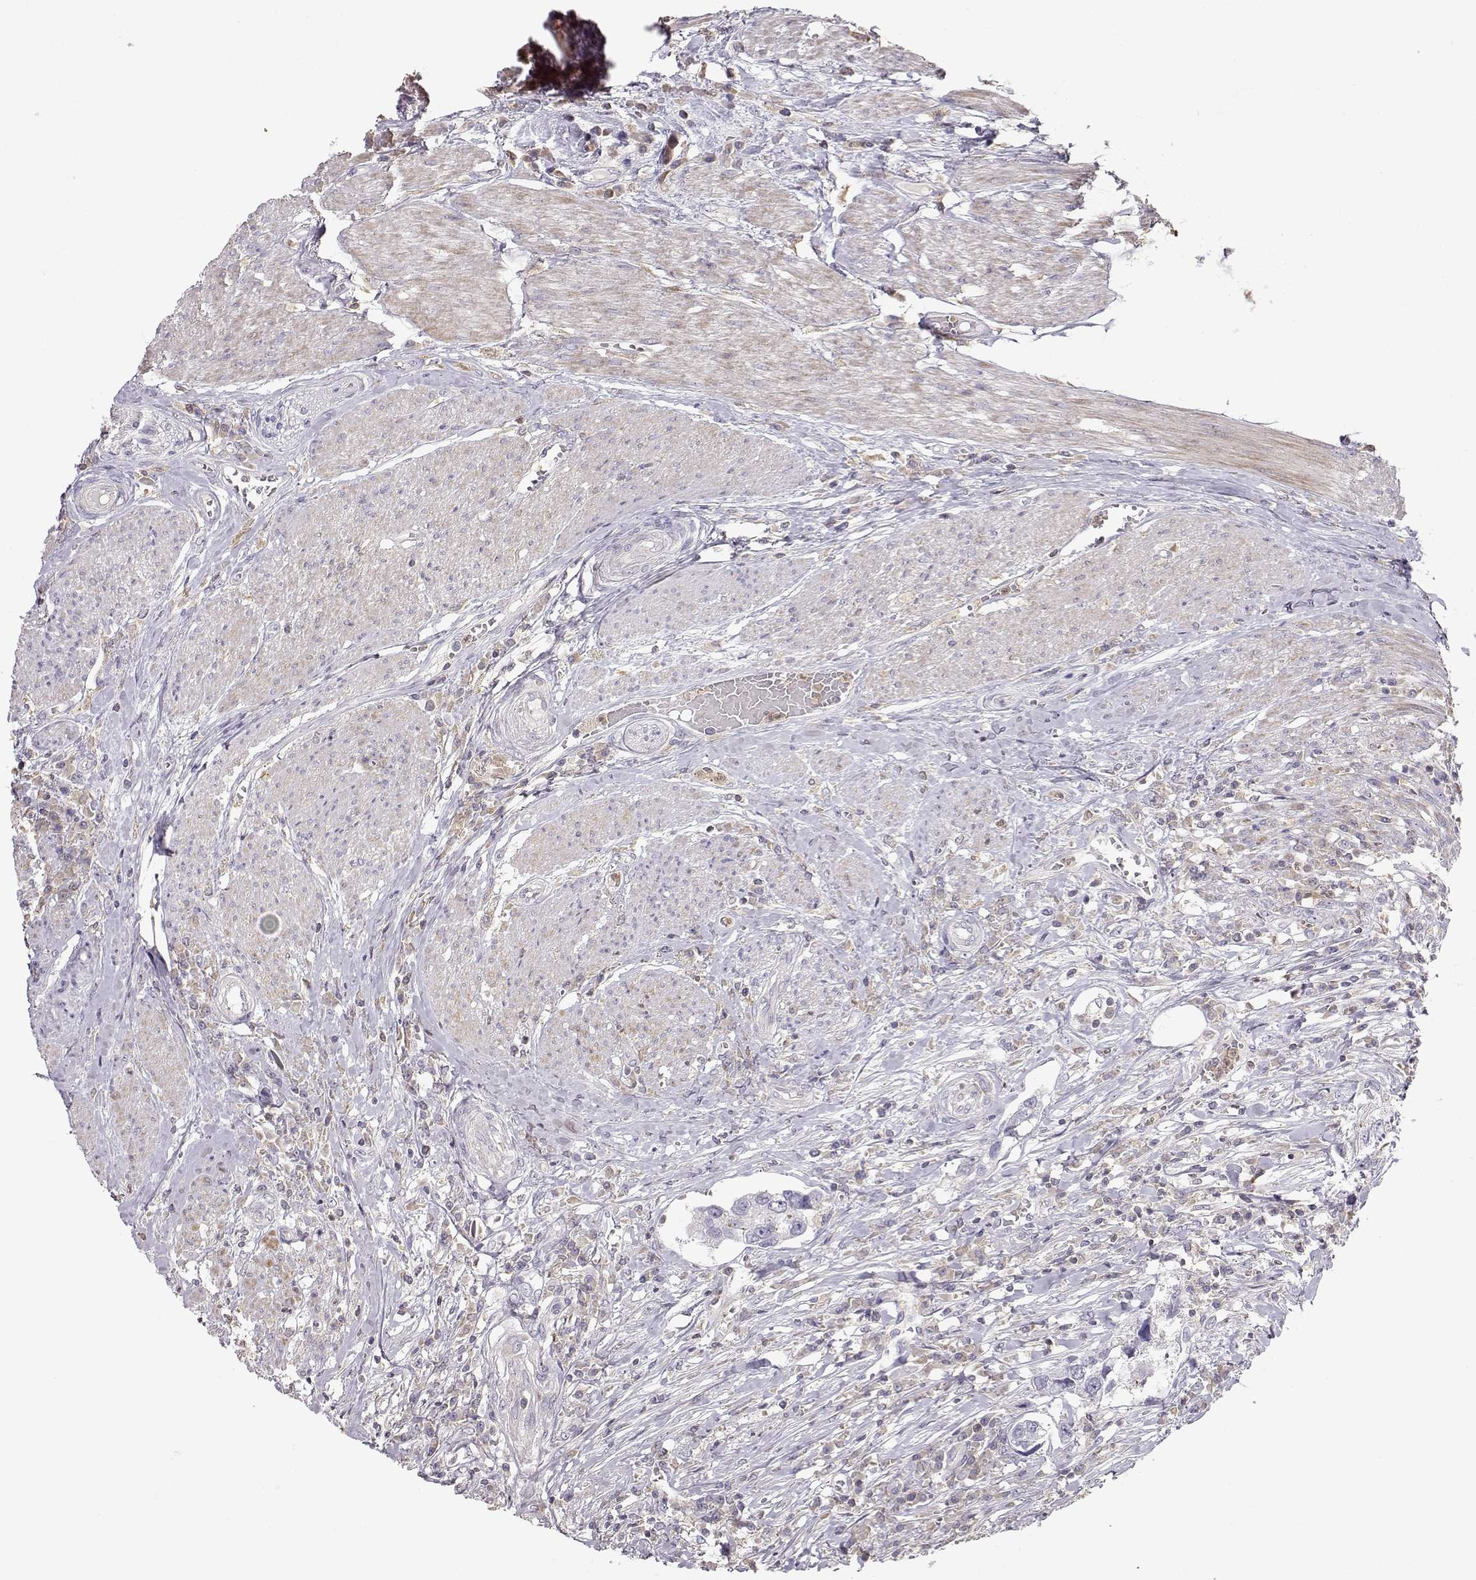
{"staining": {"intensity": "moderate", "quantity": "<25%", "location": "cytoplasmic/membranous"}, "tissue": "urothelial cancer", "cell_type": "Tumor cells", "image_type": "cancer", "snomed": [{"axis": "morphology", "description": "Urothelial carcinoma, NOS"}, {"axis": "morphology", "description": "Urothelial carcinoma, High grade"}, {"axis": "topography", "description": "Urinary bladder"}], "caption": "Immunohistochemistry histopathology image of high-grade urothelial carcinoma stained for a protein (brown), which displays low levels of moderate cytoplasmic/membranous staining in about <25% of tumor cells.", "gene": "VAV1", "patient": {"sex": "male", "age": 63}}